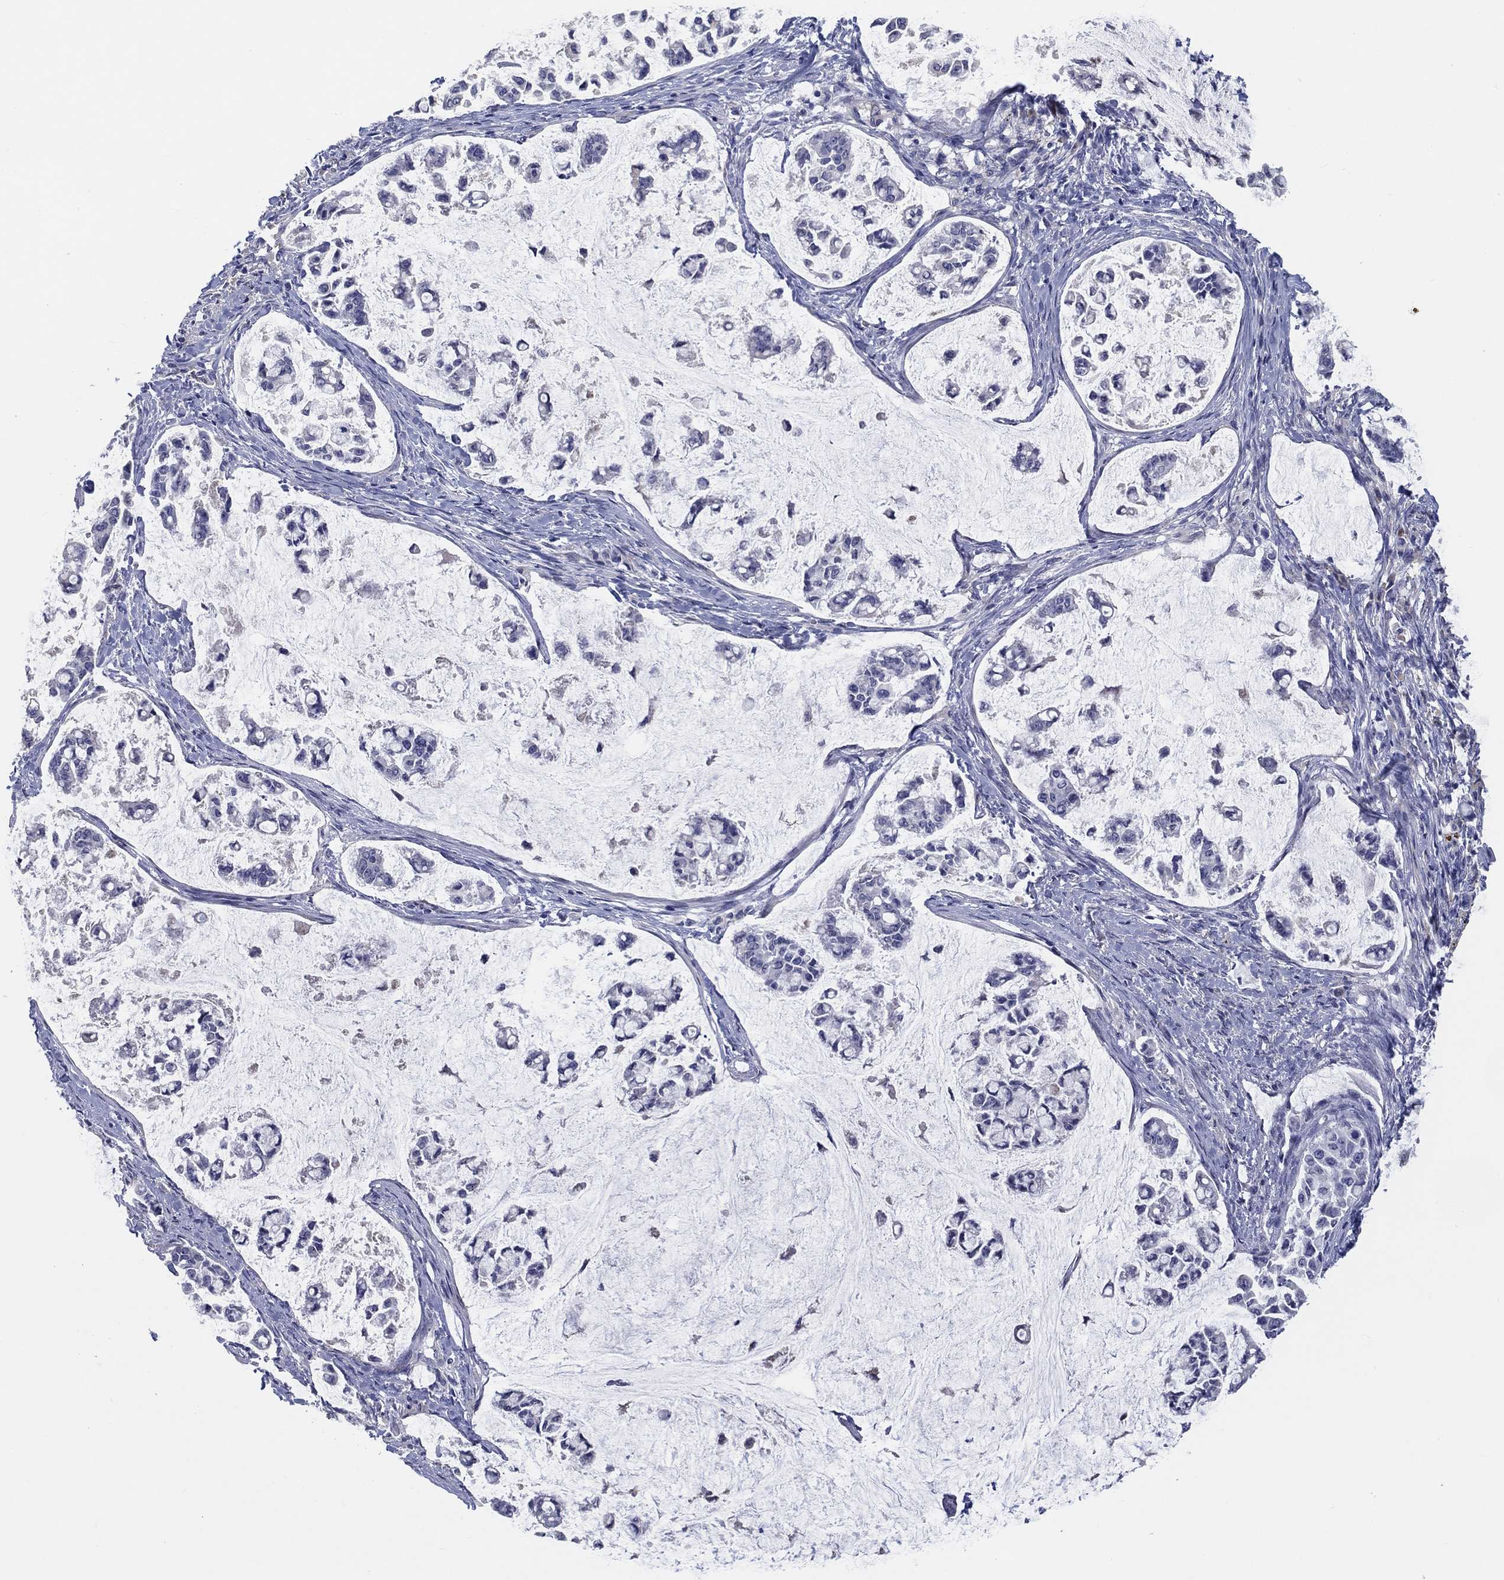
{"staining": {"intensity": "negative", "quantity": "none", "location": "none"}, "tissue": "stomach cancer", "cell_type": "Tumor cells", "image_type": "cancer", "snomed": [{"axis": "morphology", "description": "Adenocarcinoma, NOS"}, {"axis": "topography", "description": "Stomach"}], "caption": "Tumor cells show no significant staining in stomach cancer.", "gene": "LRRC4C", "patient": {"sex": "male", "age": 82}}